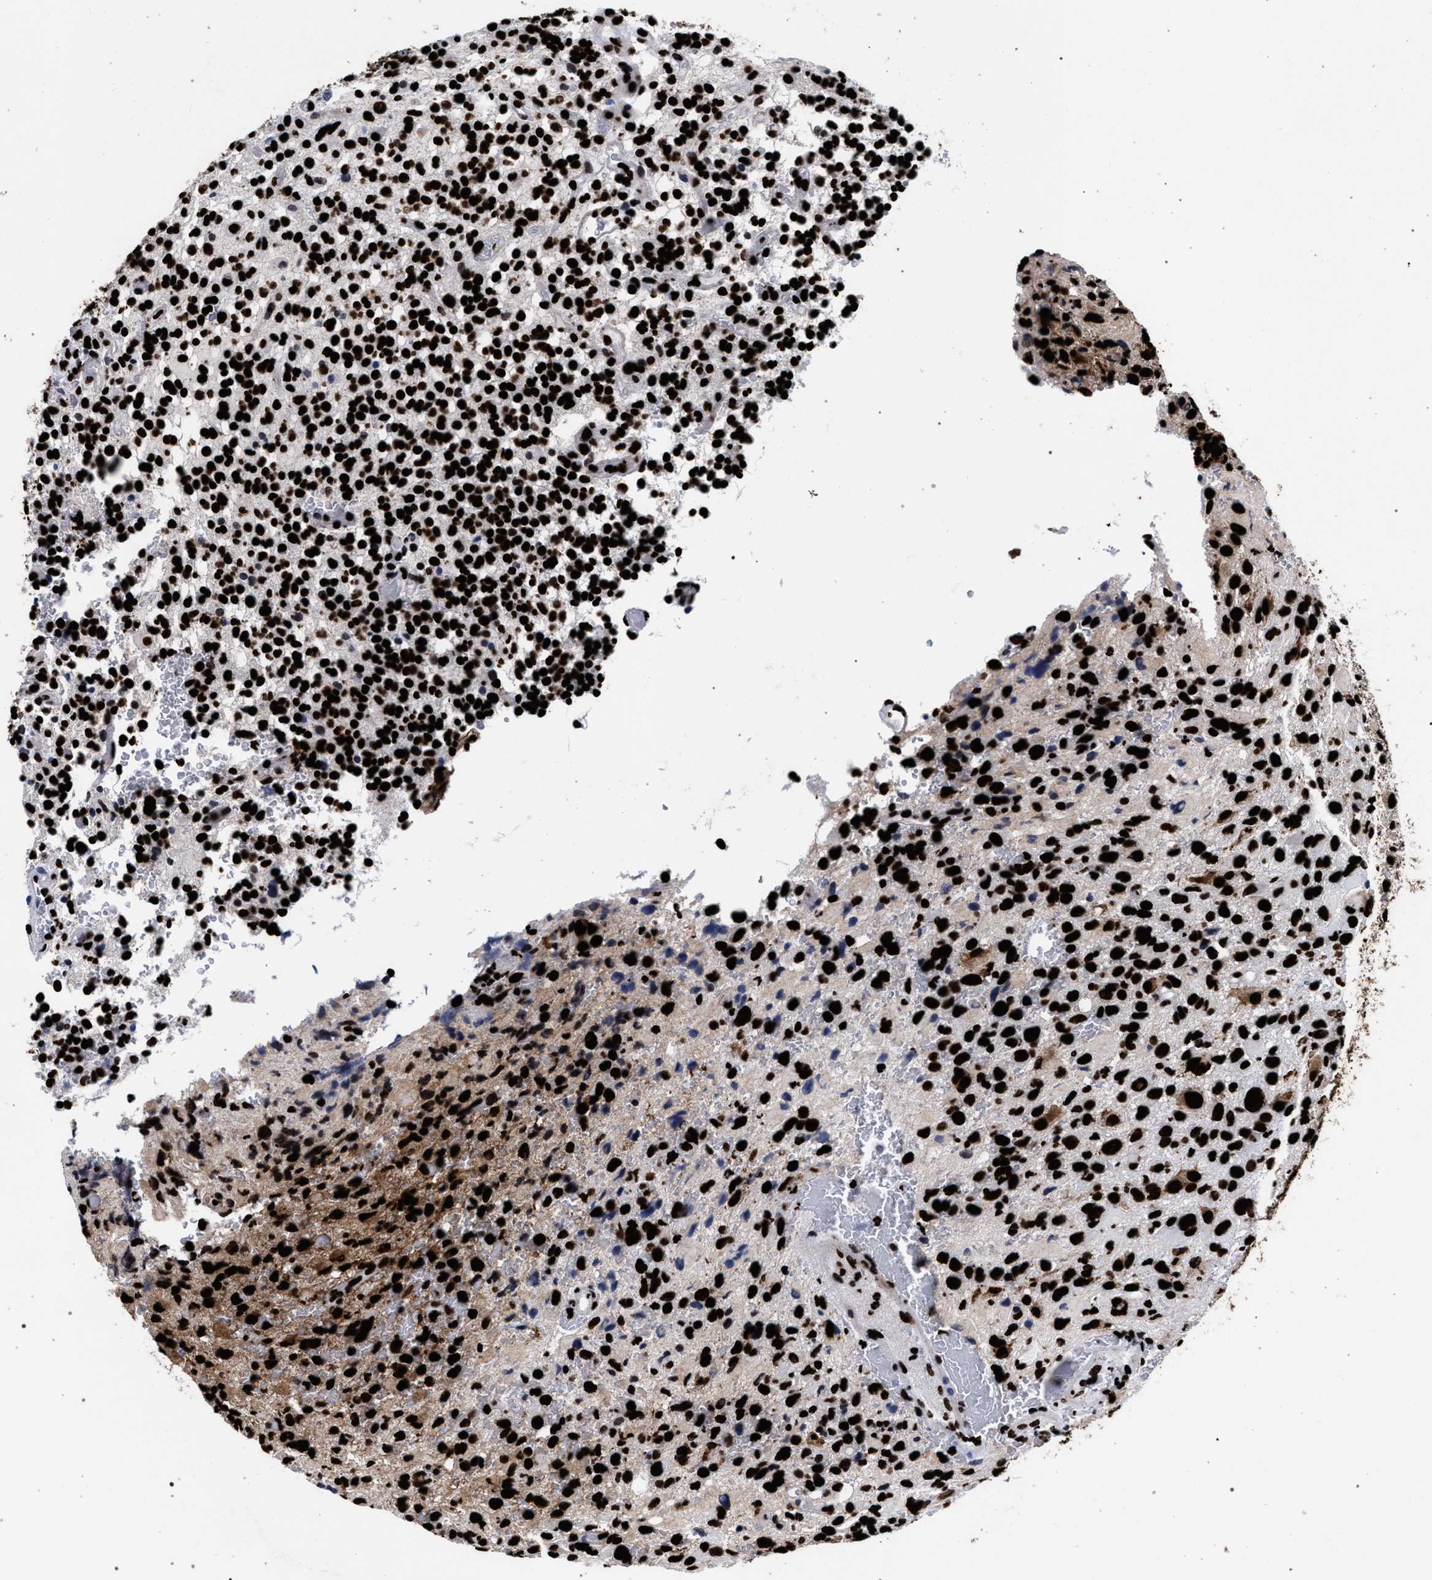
{"staining": {"intensity": "strong", "quantity": ">75%", "location": "nuclear"}, "tissue": "glioma", "cell_type": "Tumor cells", "image_type": "cancer", "snomed": [{"axis": "morphology", "description": "Glioma, malignant, High grade"}, {"axis": "topography", "description": "Brain"}], "caption": "Tumor cells show high levels of strong nuclear staining in about >75% of cells in glioma. The protein is shown in brown color, while the nuclei are stained blue.", "gene": "HNRNPA1", "patient": {"sex": "male", "age": 48}}